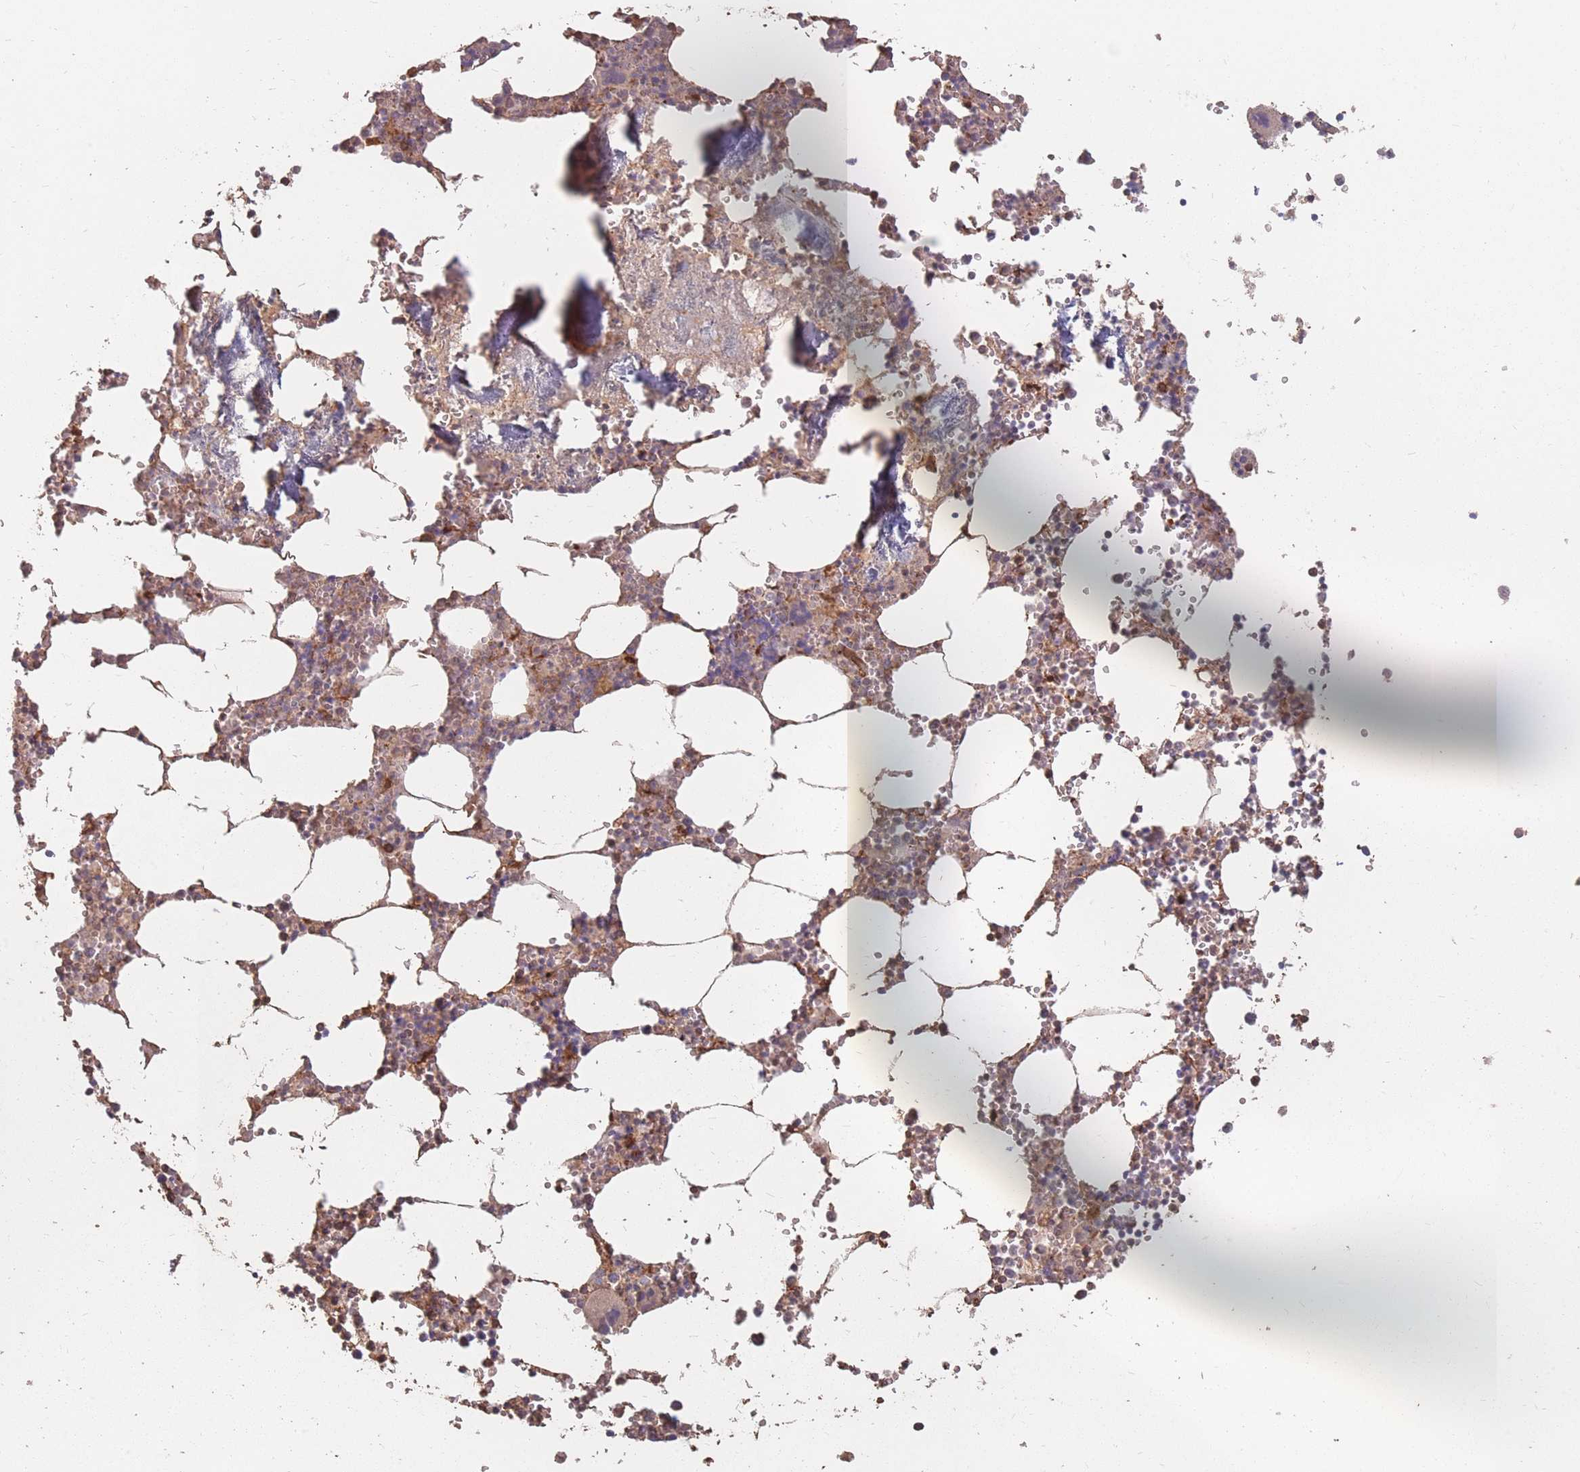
{"staining": {"intensity": "moderate", "quantity": "<25%", "location": "cytoplasmic/membranous"}, "tissue": "bone marrow", "cell_type": "Hematopoietic cells", "image_type": "normal", "snomed": [{"axis": "morphology", "description": "Normal tissue, NOS"}, {"axis": "topography", "description": "Bone marrow"}], "caption": "Hematopoietic cells reveal moderate cytoplasmic/membranous staining in approximately <25% of cells in unremarkable bone marrow.", "gene": "PLS3", "patient": {"sex": "male", "age": 54}}